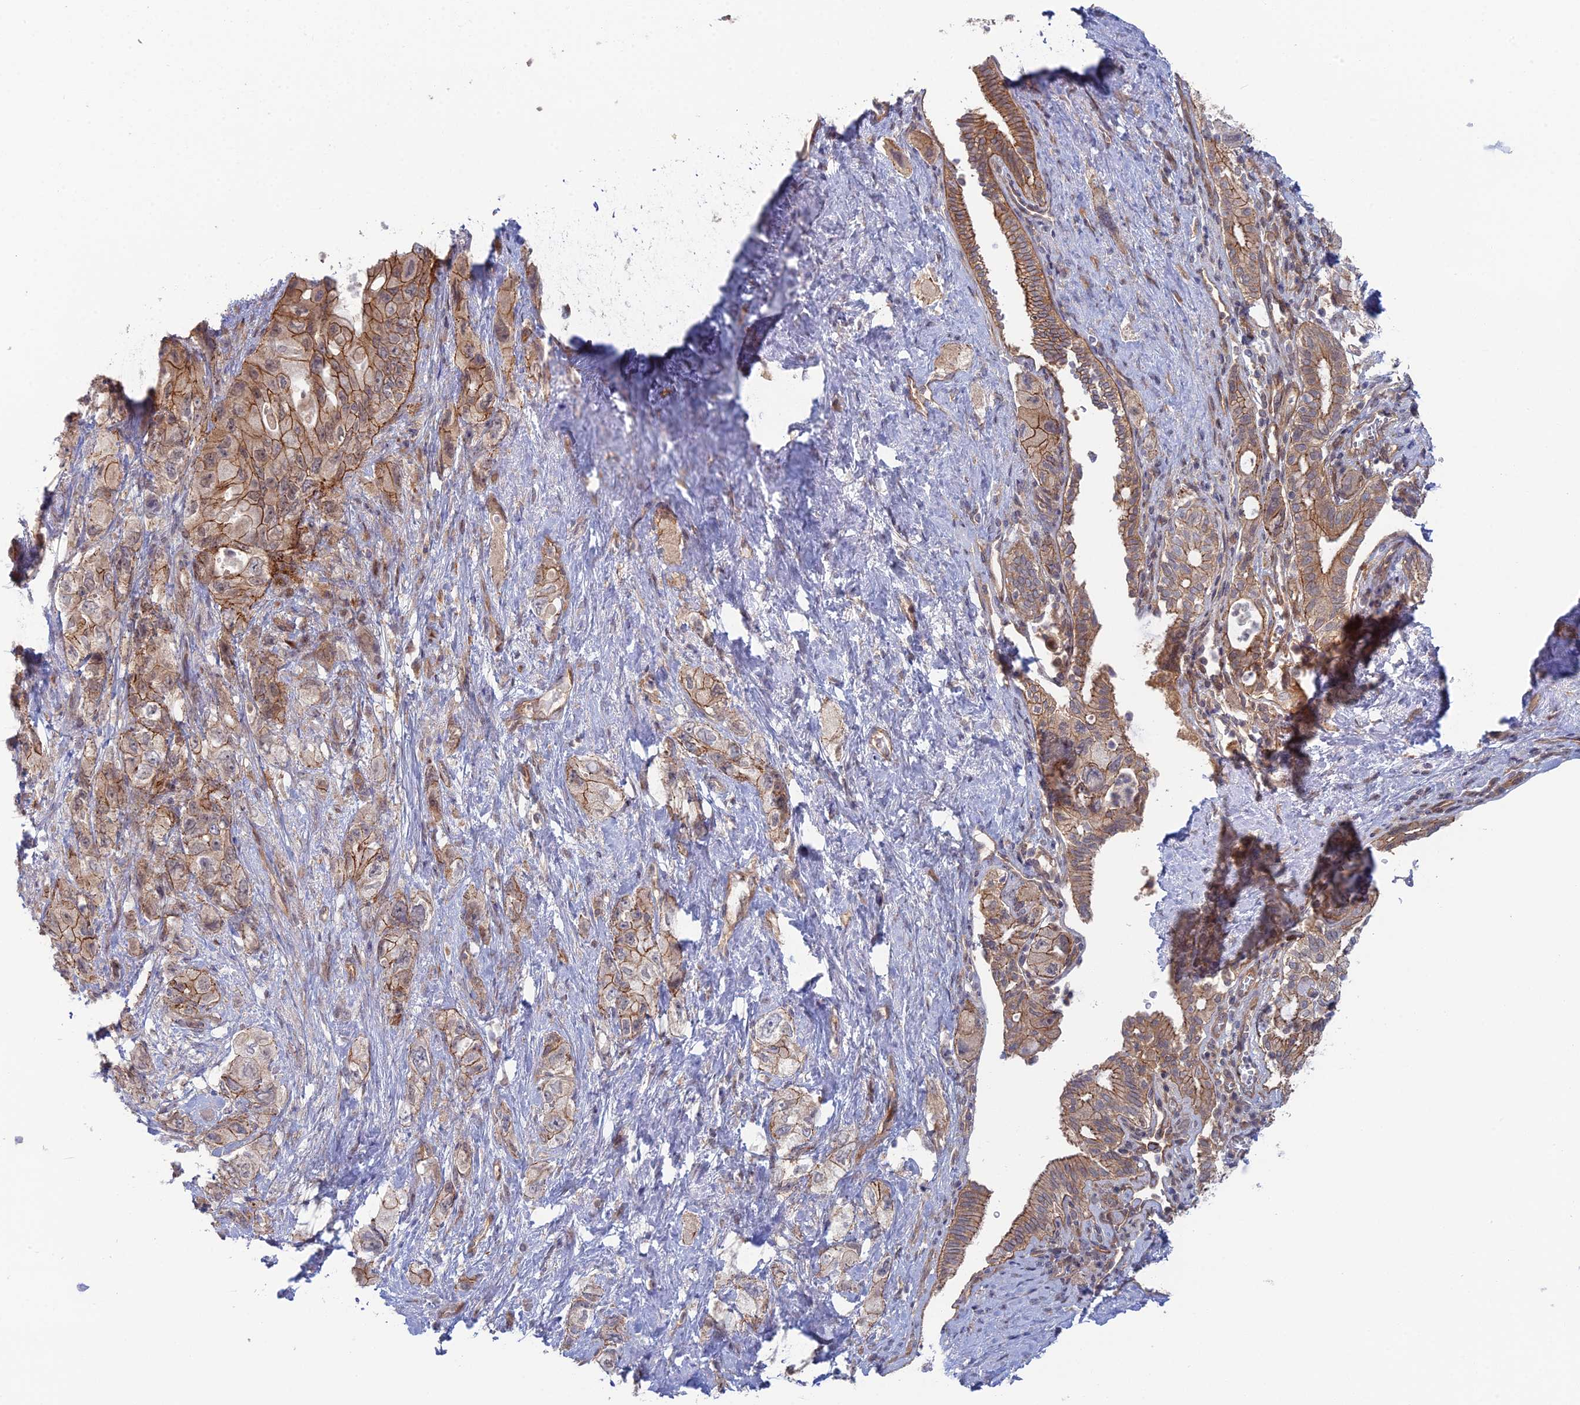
{"staining": {"intensity": "moderate", "quantity": ">75%", "location": "cytoplasmic/membranous"}, "tissue": "pancreatic cancer", "cell_type": "Tumor cells", "image_type": "cancer", "snomed": [{"axis": "morphology", "description": "Adenocarcinoma, NOS"}, {"axis": "topography", "description": "Pancreas"}], "caption": "Immunohistochemical staining of human adenocarcinoma (pancreatic) displays moderate cytoplasmic/membranous protein expression in about >75% of tumor cells. (brown staining indicates protein expression, while blue staining denotes nuclei).", "gene": "ABHD1", "patient": {"sex": "female", "age": 73}}